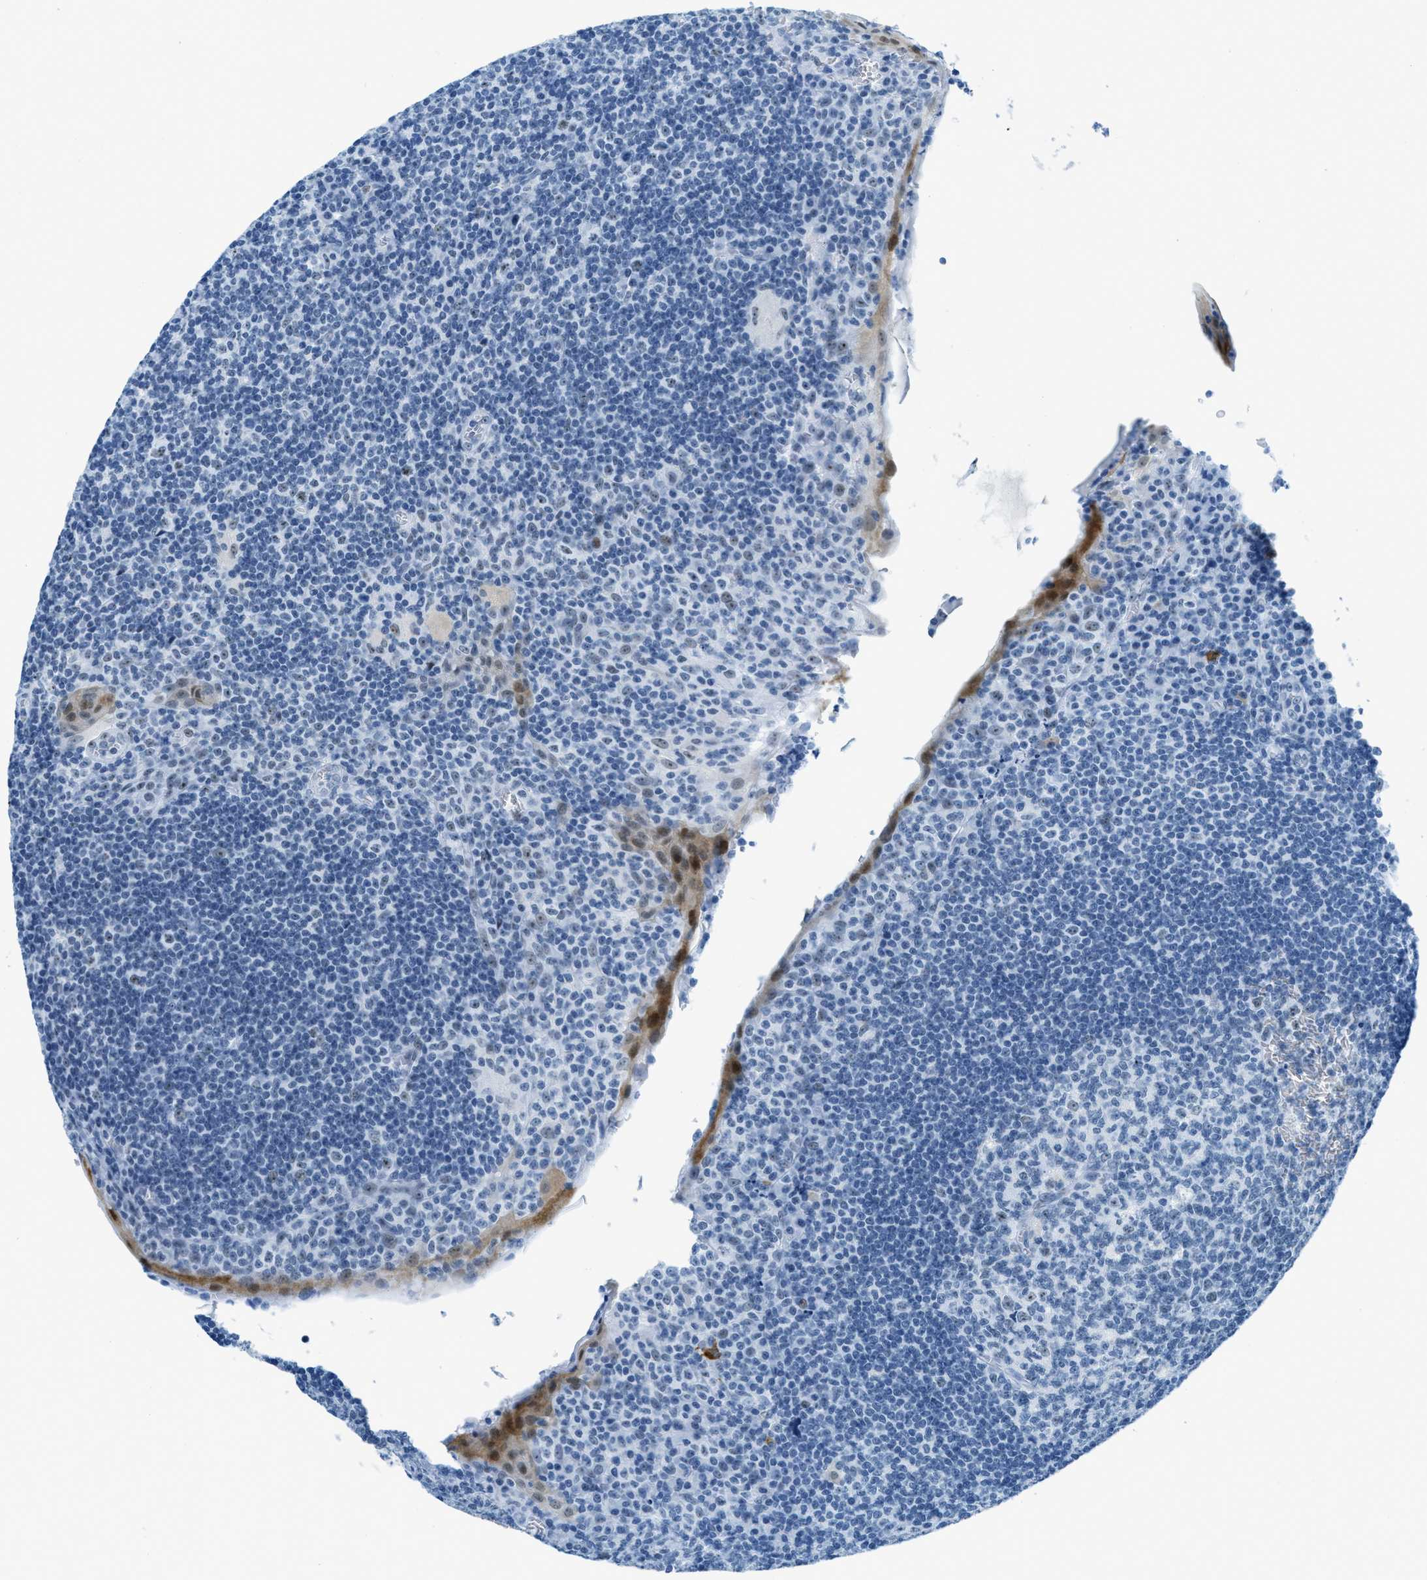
{"staining": {"intensity": "negative", "quantity": "none", "location": "none"}, "tissue": "tonsil", "cell_type": "Germinal center cells", "image_type": "normal", "snomed": [{"axis": "morphology", "description": "Normal tissue, NOS"}, {"axis": "topography", "description": "Tonsil"}], "caption": "Immunohistochemical staining of unremarkable tonsil exhibits no significant staining in germinal center cells.", "gene": "PLA2G2A", "patient": {"sex": "male", "age": 37}}